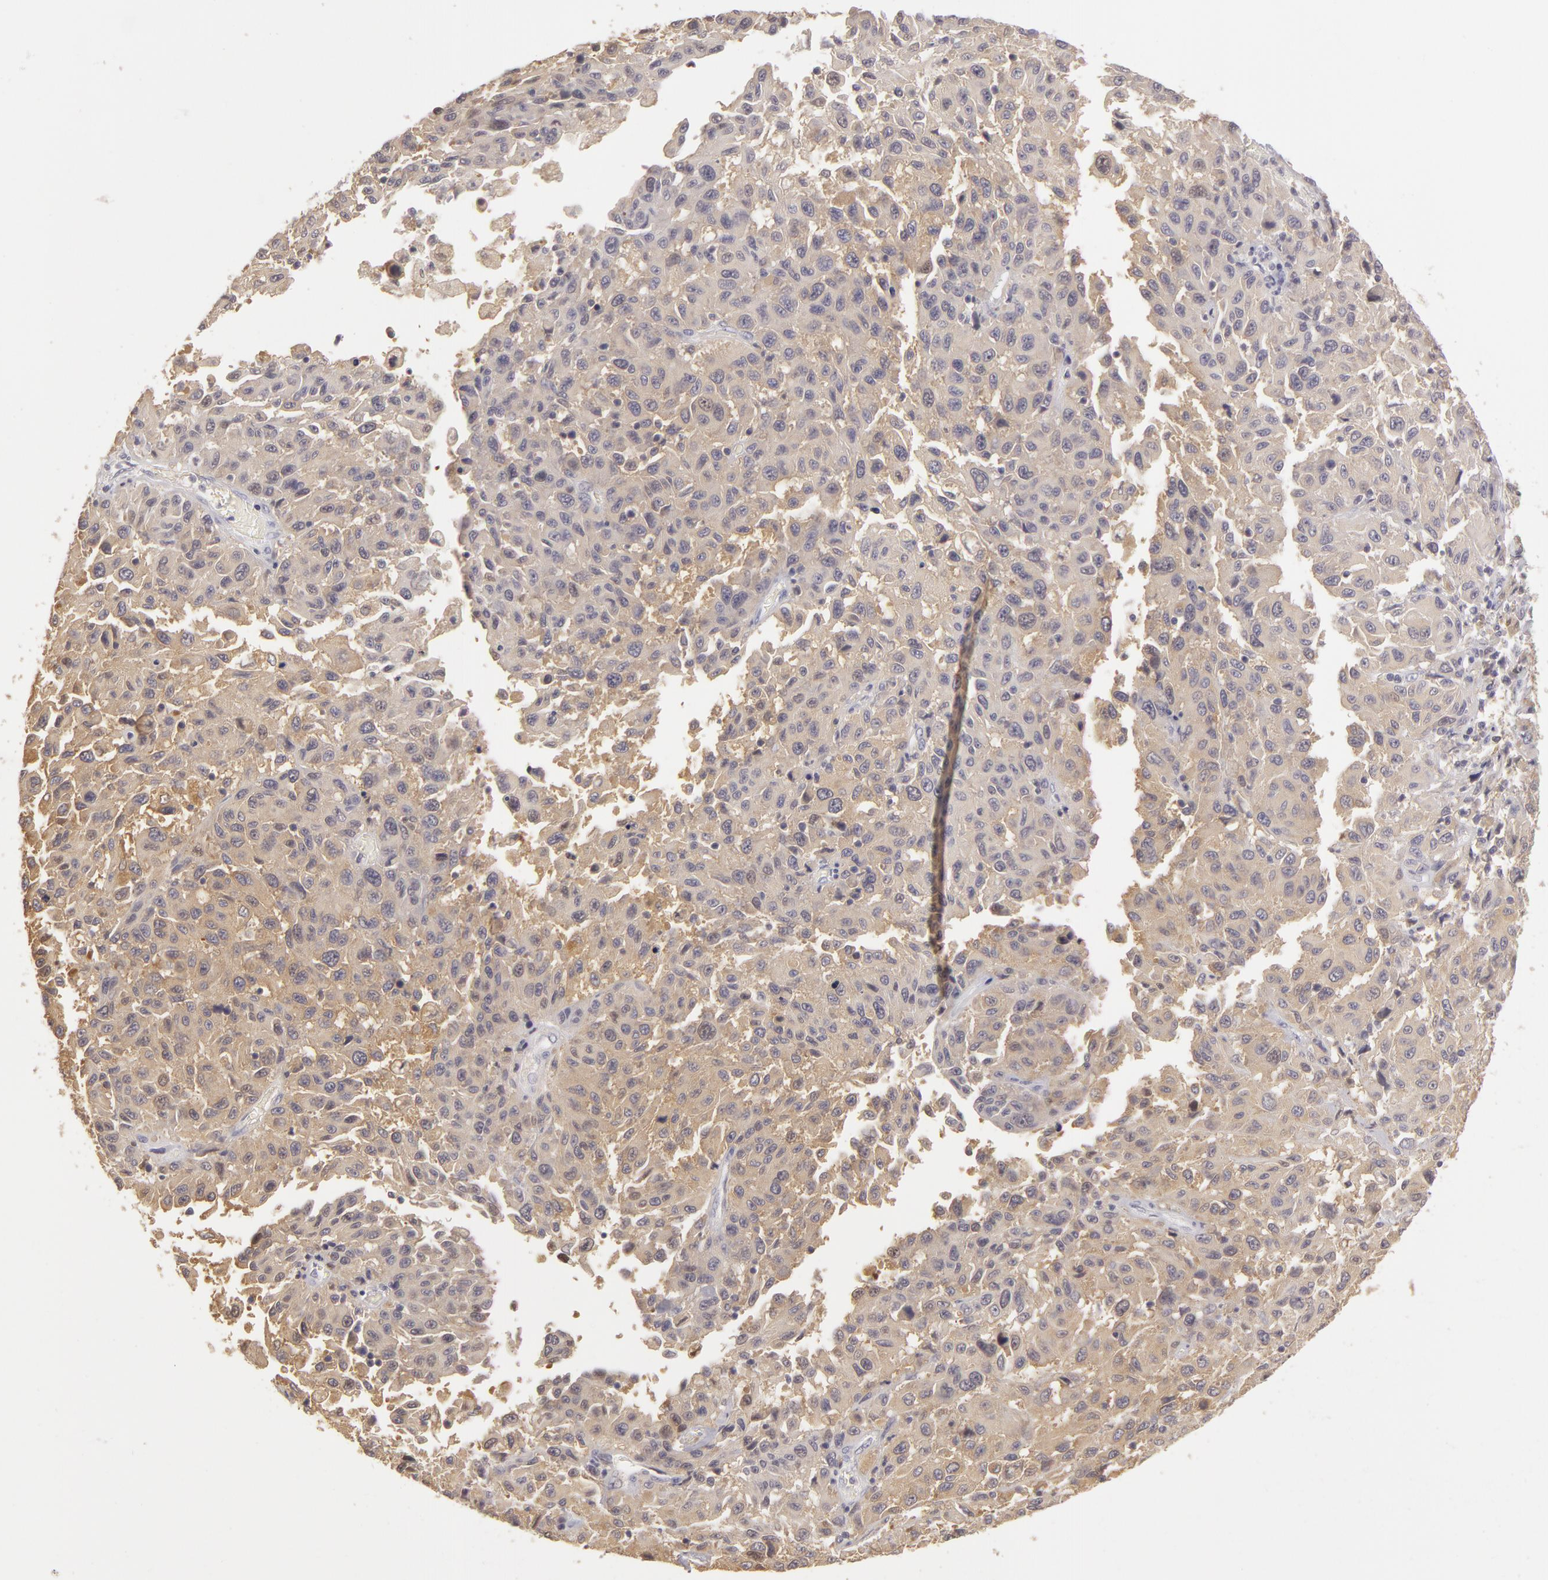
{"staining": {"intensity": "negative", "quantity": "none", "location": "none"}, "tissue": "melanoma", "cell_type": "Tumor cells", "image_type": "cancer", "snomed": [{"axis": "morphology", "description": "Malignant melanoma, NOS"}, {"axis": "topography", "description": "Skin"}], "caption": "Protein analysis of malignant melanoma reveals no significant staining in tumor cells. (Brightfield microscopy of DAB (3,3'-diaminobenzidine) IHC at high magnification).", "gene": "GNPDA1", "patient": {"sex": "female", "age": 77}}